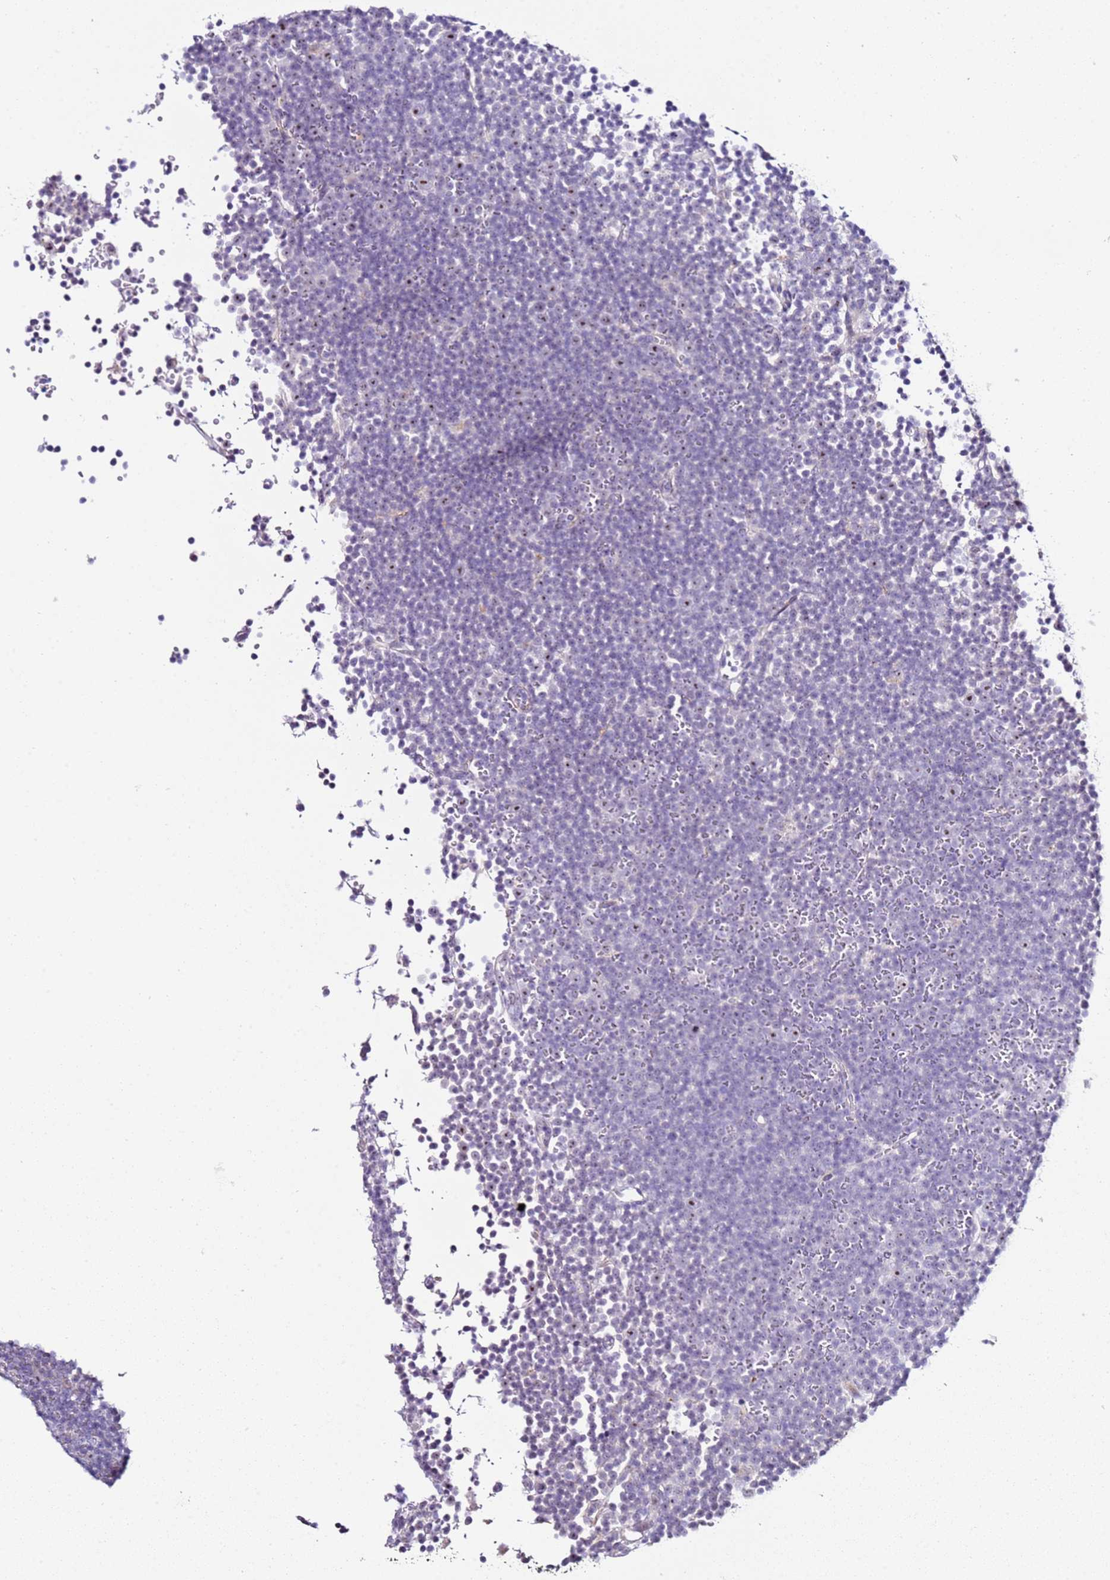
{"staining": {"intensity": "negative", "quantity": "none", "location": "none"}, "tissue": "lymphoma", "cell_type": "Tumor cells", "image_type": "cancer", "snomed": [{"axis": "morphology", "description": "Malignant lymphoma, non-Hodgkin's type, Low grade"}, {"axis": "topography", "description": "Lymph node"}], "caption": "The histopathology image demonstrates no staining of tumor cells in malignant lymphoma, non-Hodgkin's type (low-grade).", "gene": "HGD", "patient": {"sex": "female", "age": 67}}